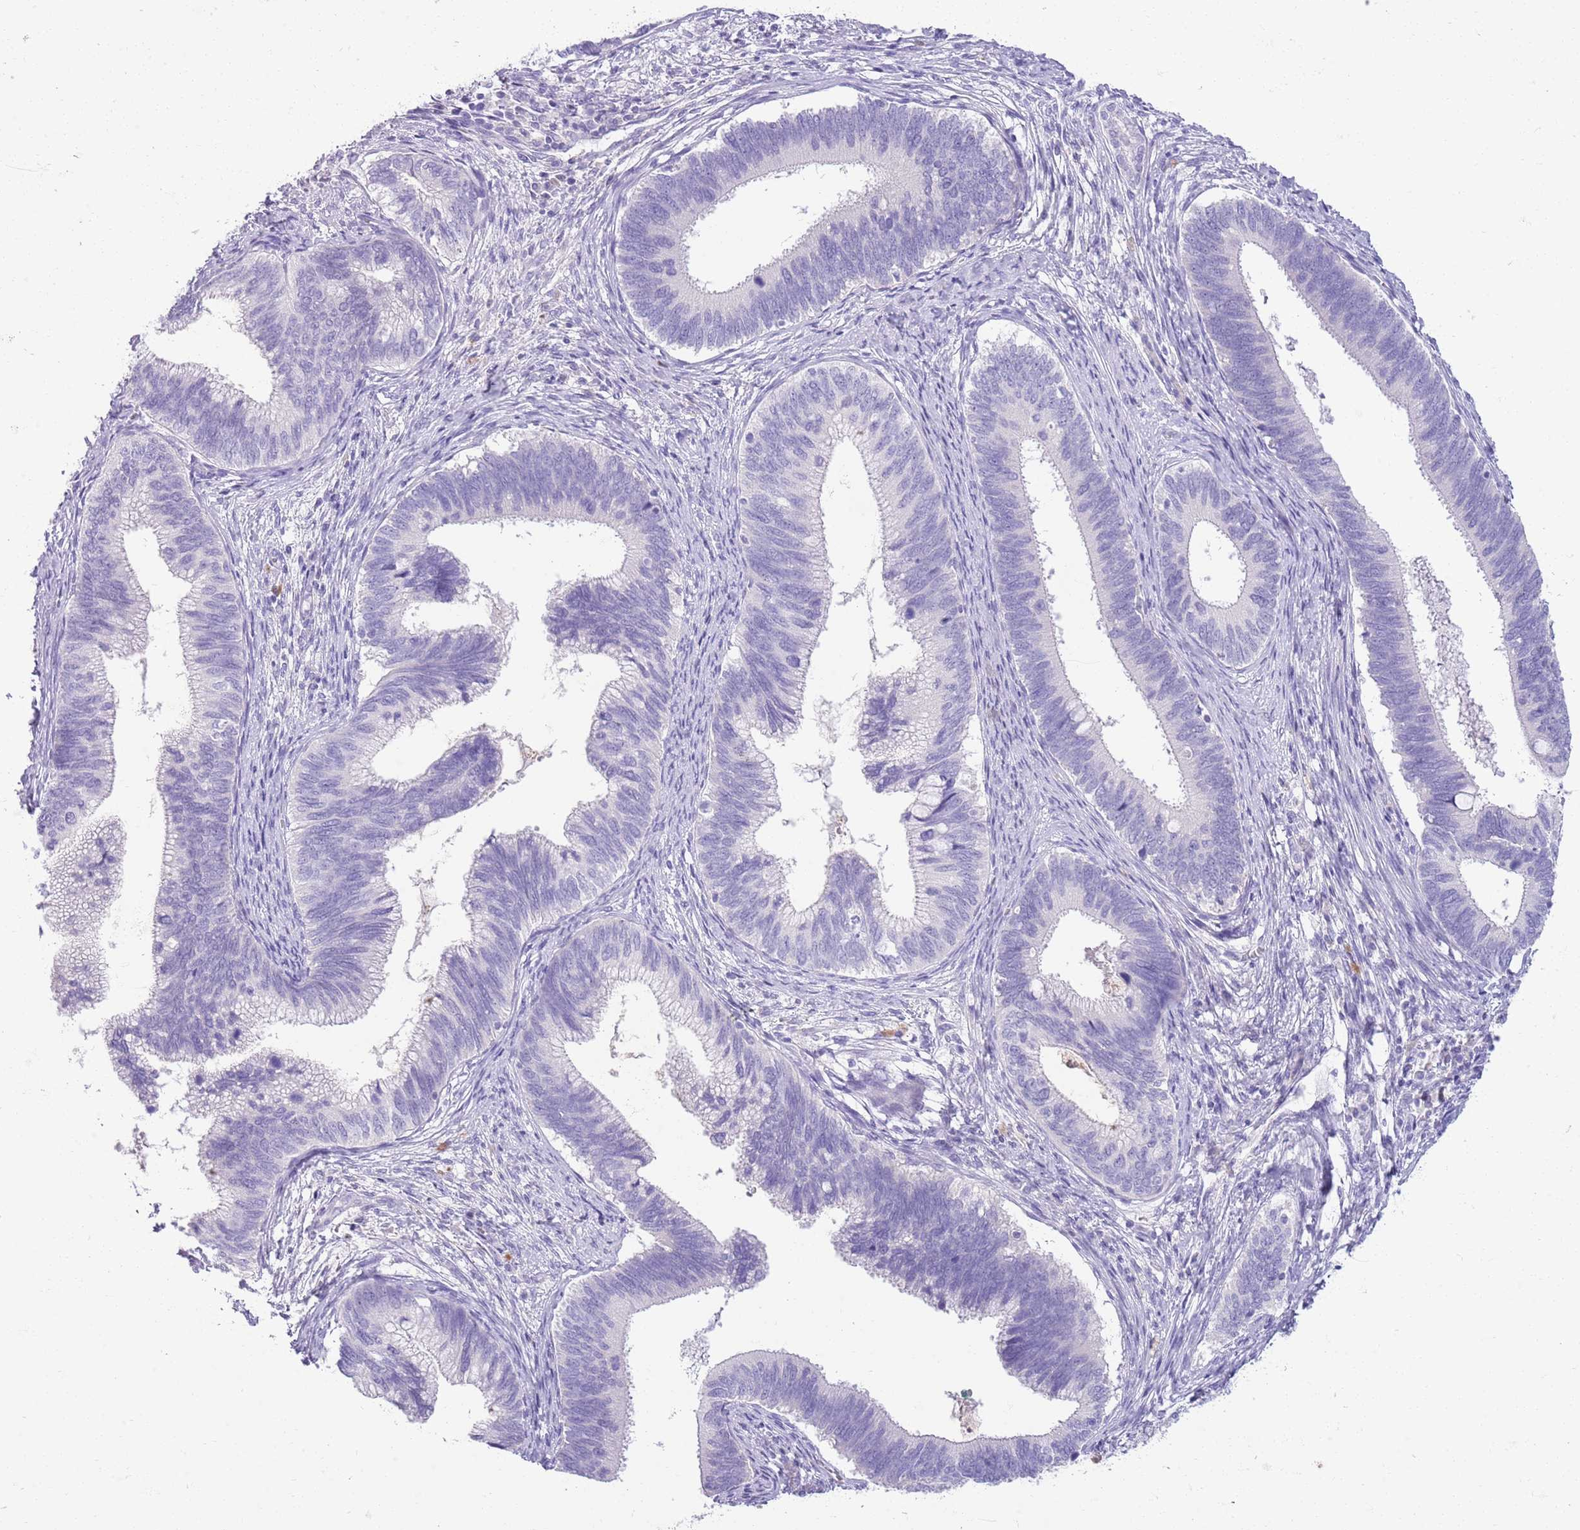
{"staining": {"intensity": "negative", "quantity": "none", "location": "none"}, "tissue": "cervical cancer", "cell_type": "Tumor cells", "image_type": "cancer", "snomed": [{"axis": "morphology", "description": "Adenocarcinoma, NOS"}, {"axis": "topography", "description": "Cervix"}], "caption": "Immunohistochemical staining of adenocarcinoma (cervical) reveals no significant positivity in tumor cells. Nuclei are stained in blue.", "gene": "TOX2", "patient": {"sex": "female", "age": 42}}